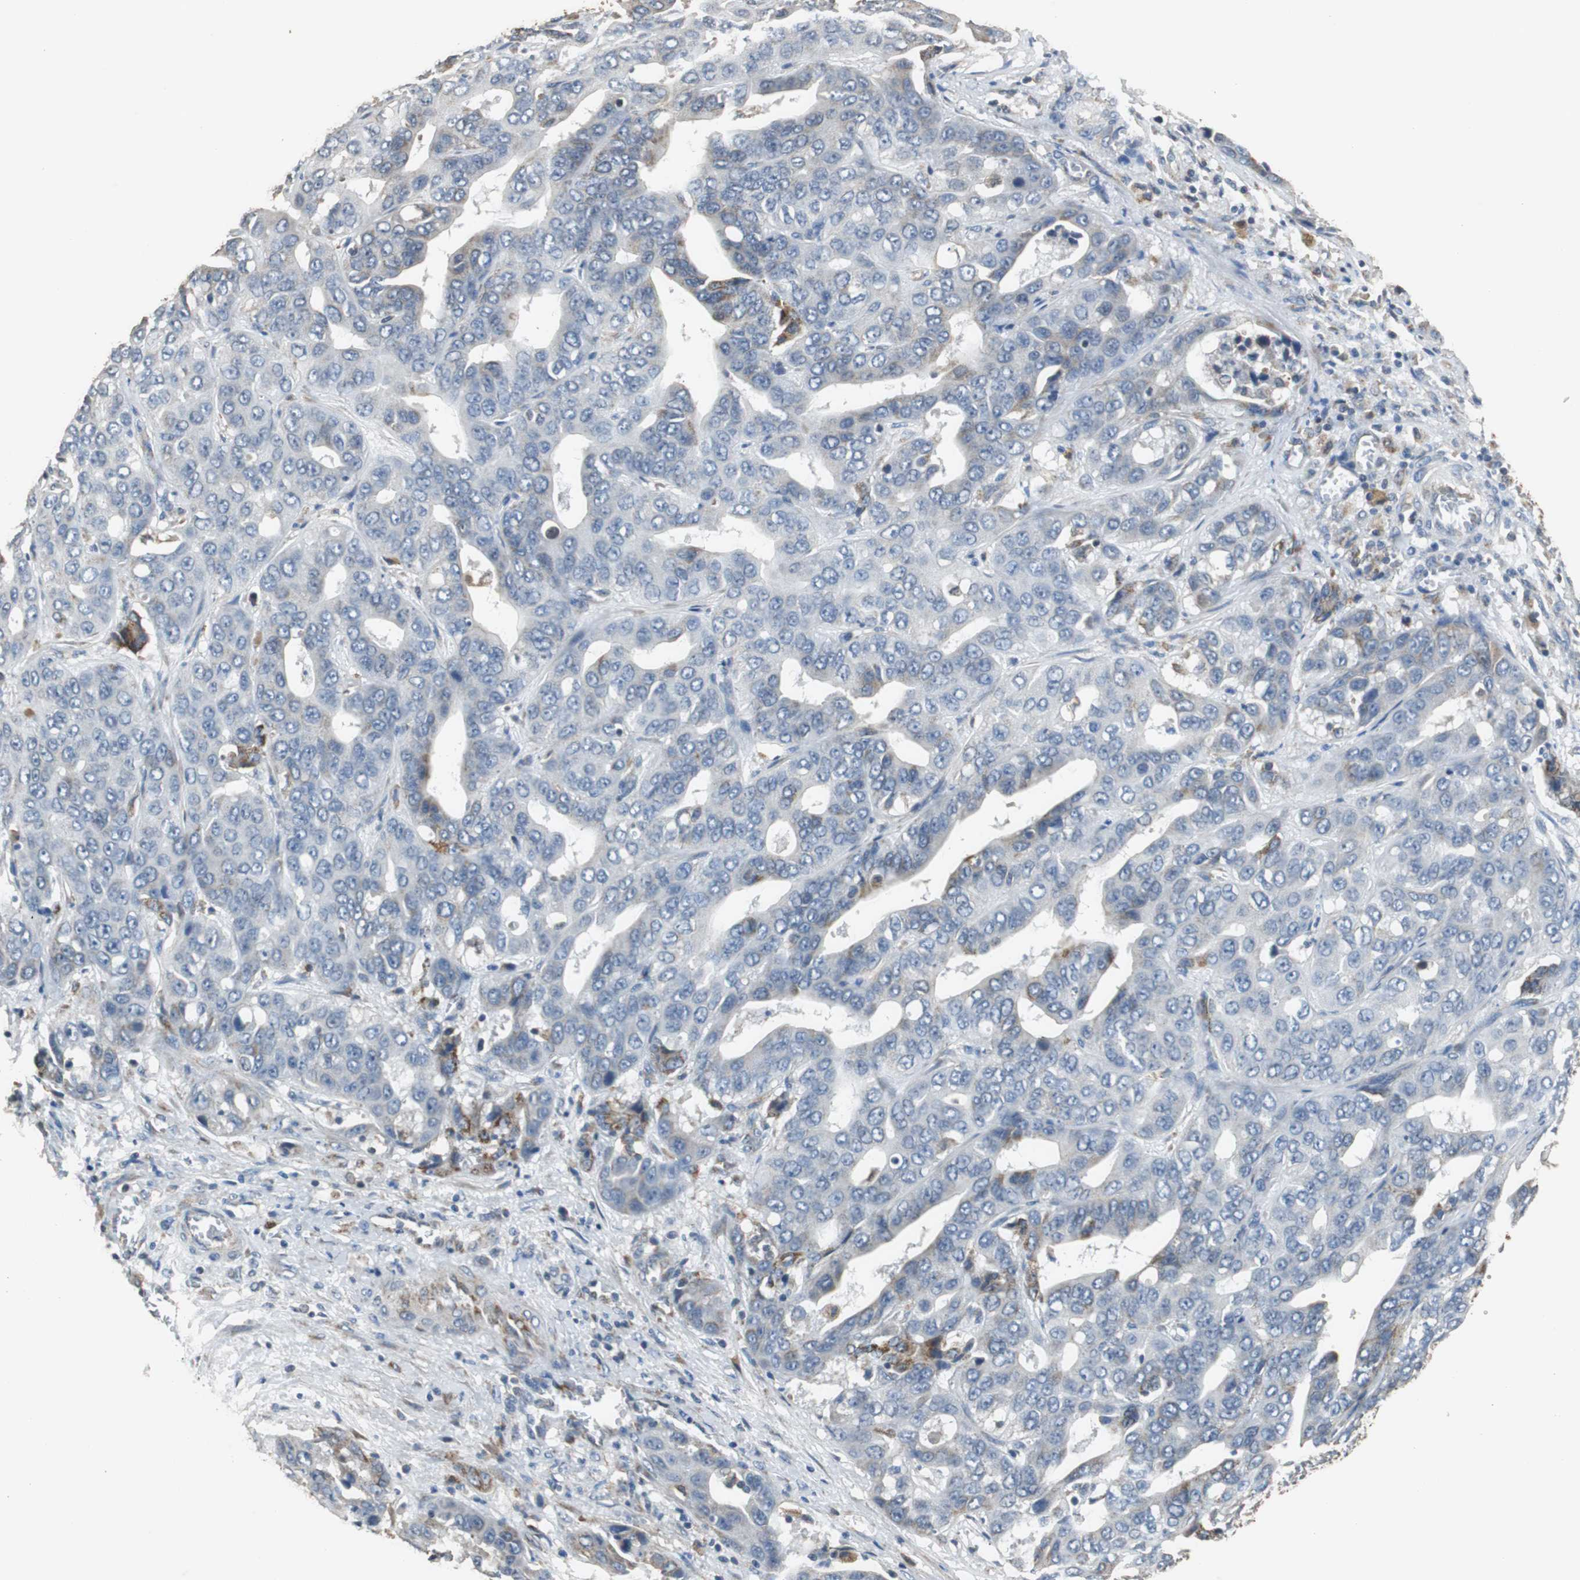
{"staining": {"intensity": "moderate", "quantity": "<25%", "location": "cytoplasmic/membranous"}, "tissue": "liver cancer", "cell_type": "Tumor cells", "image_type": "cancer", "snomed": [{"axis": "morphology", "description": "Cholangiocarcinoma"}, {"axis": "topography", "description": "Liver"}], "caption": "IHC staining of liver cancer, which reveals low levels of moderate cytoplasmic/membranous positivity in approximately <25% of tumor cells indicating moderate cytoplasmic/membranous protein positivity. The staining was performed using DAB (brown) for protein detection and nuclei were counterstained in hematoxylin (blue).", "gene": "HMGCL", "patient": {"sex": "female", "age": 52}}